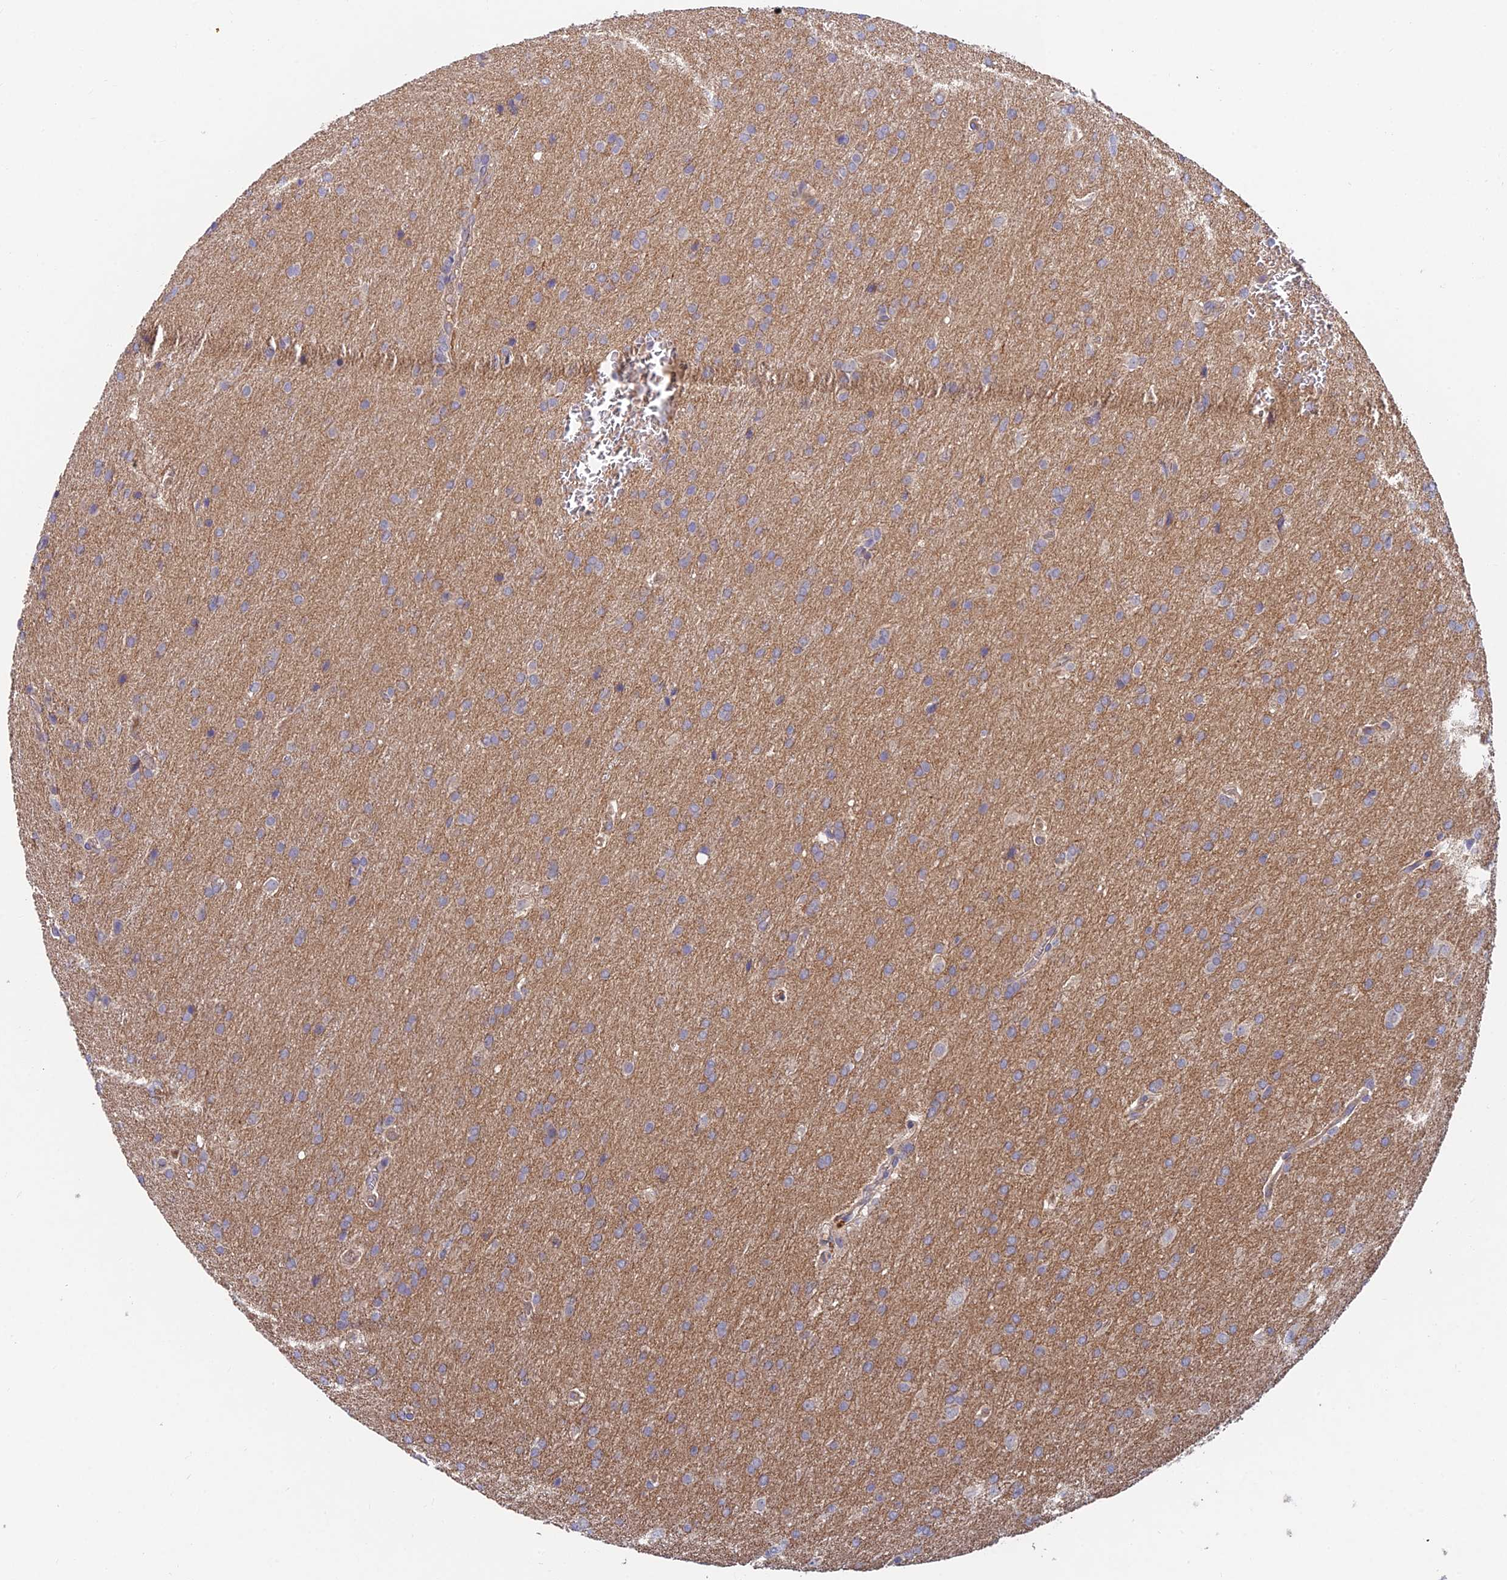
{"staining": {"intensity": "weak", "quantity": "25%-75%", "location": "cytoplasmic/membranous"}, "tissue": "glioma", "cell_type": "Tumor cells", "image_type": "cancer", "snomed": [{"axis": "morphology", "description": "Glioma, malignant, Low grade"}, {"axis": "topography", "description": "Brain"}], "caption": "Protein staining of glioma tissue displays weak cytoplasmic/membranous expression in approximately 25%-75% of tumor cells.", "gene": "ADAMTS13", "patient": {"sex": "female", "age": 32}}